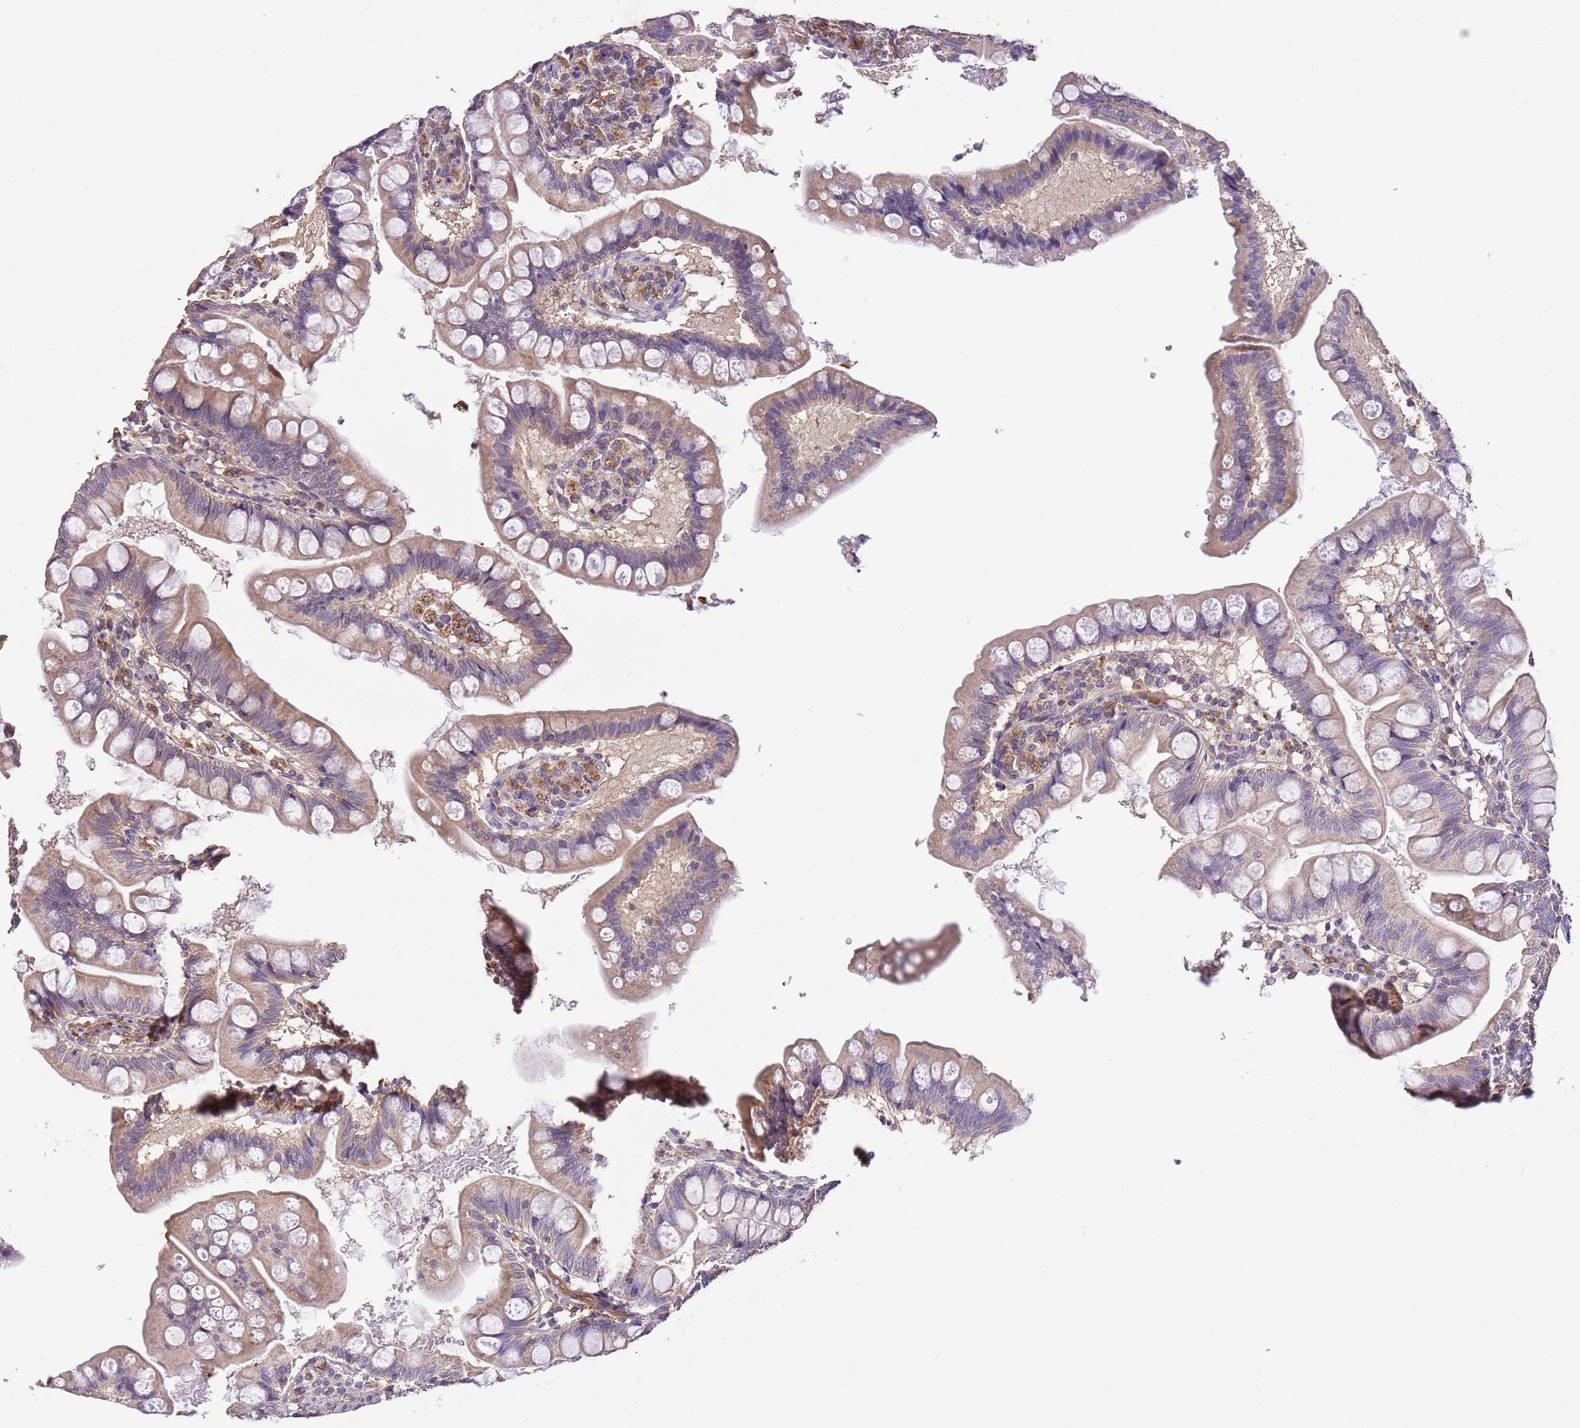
{"staining": {"intensity": "moderate", "quantity": ">75%", "location": "cytoplasmic/membranous"}, "tissue": "small intestine", "cell_type": "Glandular cells", "image_type": "normal", "snomed": [{"axis": "morphology", "description": "Normal tissue, NOS"}, {"axis": "topography", "description": "Small intestine"}], "caption": "About >75% of glandular cells in normal small intestine display moderate cytoplasmic/membranous protein positivity as visualized by brown immunohistochemical staining.", "gene": "DOCK9", "patient": {"sex": "male", "age": 7}}